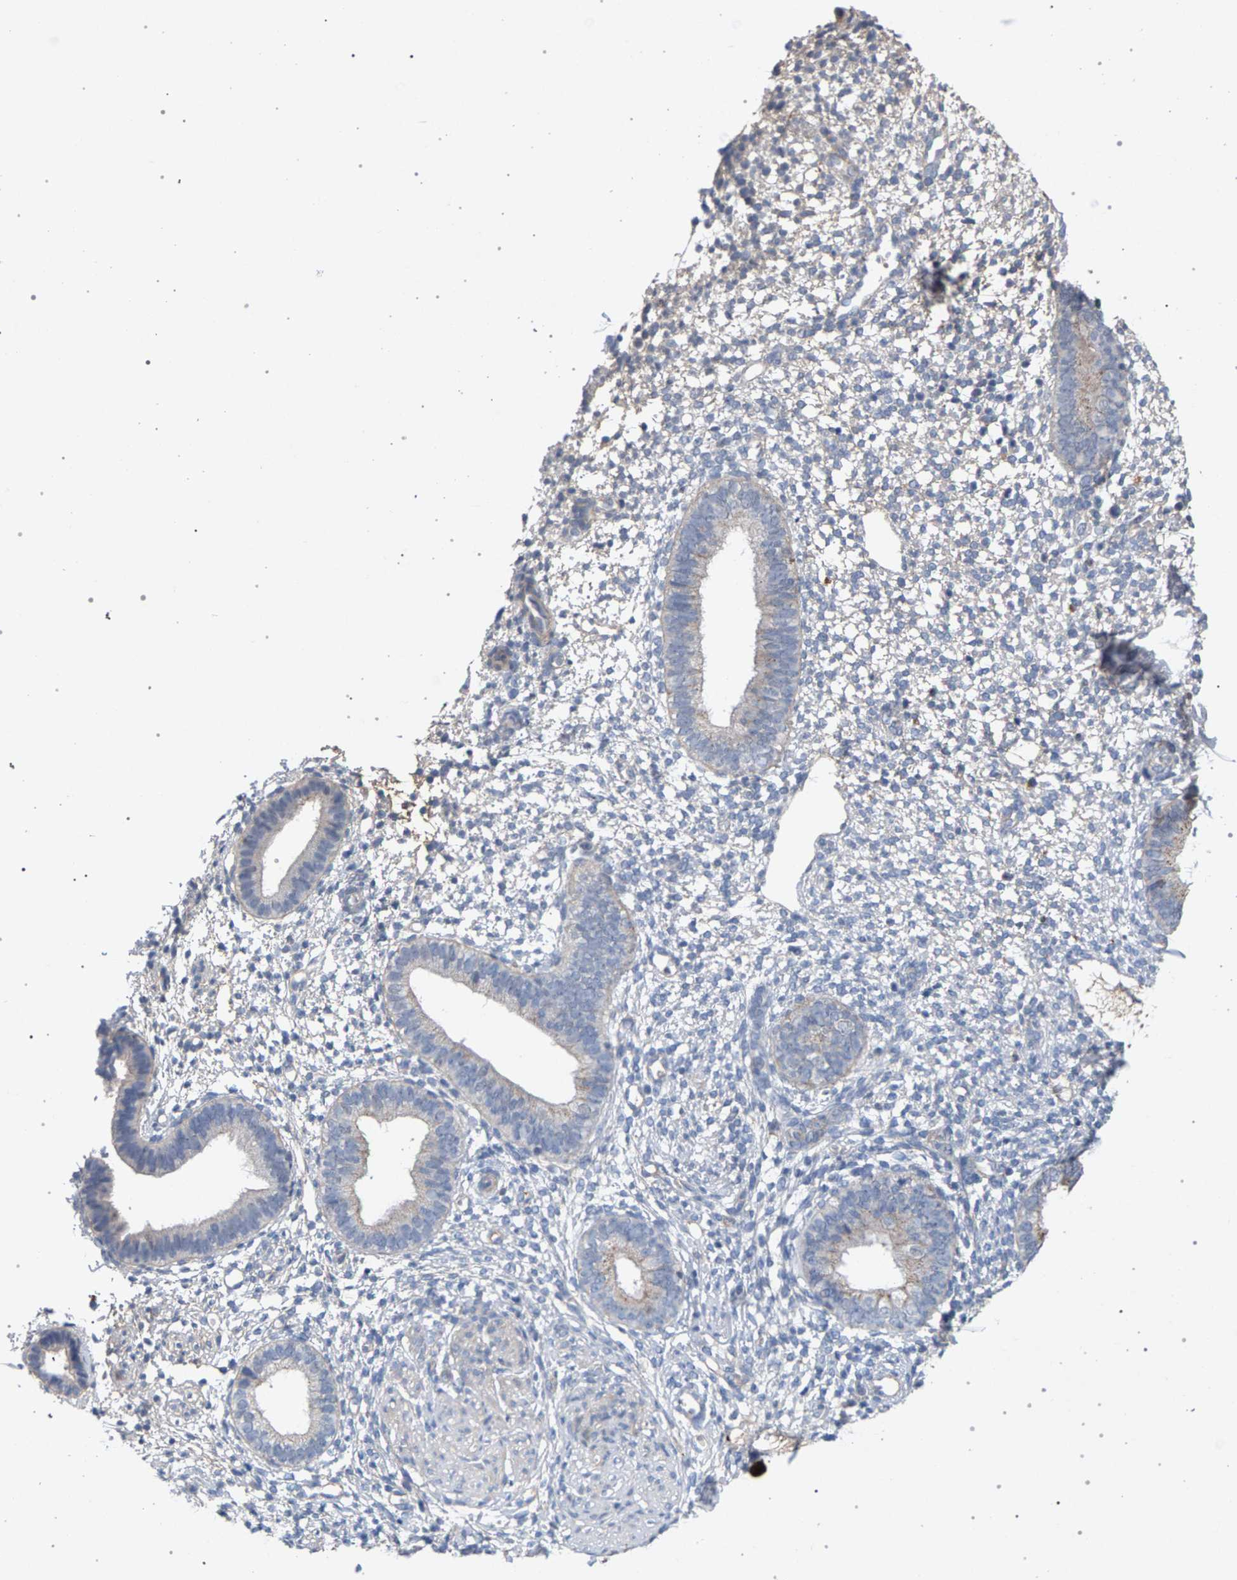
{"staining": {"intensity": "negative", "quantity": "none", "location": "none"}, "tissue": "endometrium", "cell_type": "Cells in endometrial stroma", "image_type": "normal", "snomed": [{"axis": "morphology", "description": "Normal tissue, NOS"}, {"axis": "topography", "description": "Endometrium"}], "caption": "Histopathology image shows no significant protein expression in cells in endometrial stroma of benign endometrium. (DAB immunohistochemistry visualized using brightfield microscopy, high magnification).", "gene": "MAMDC2", "patient": {"sex": "female", "age": 46}}